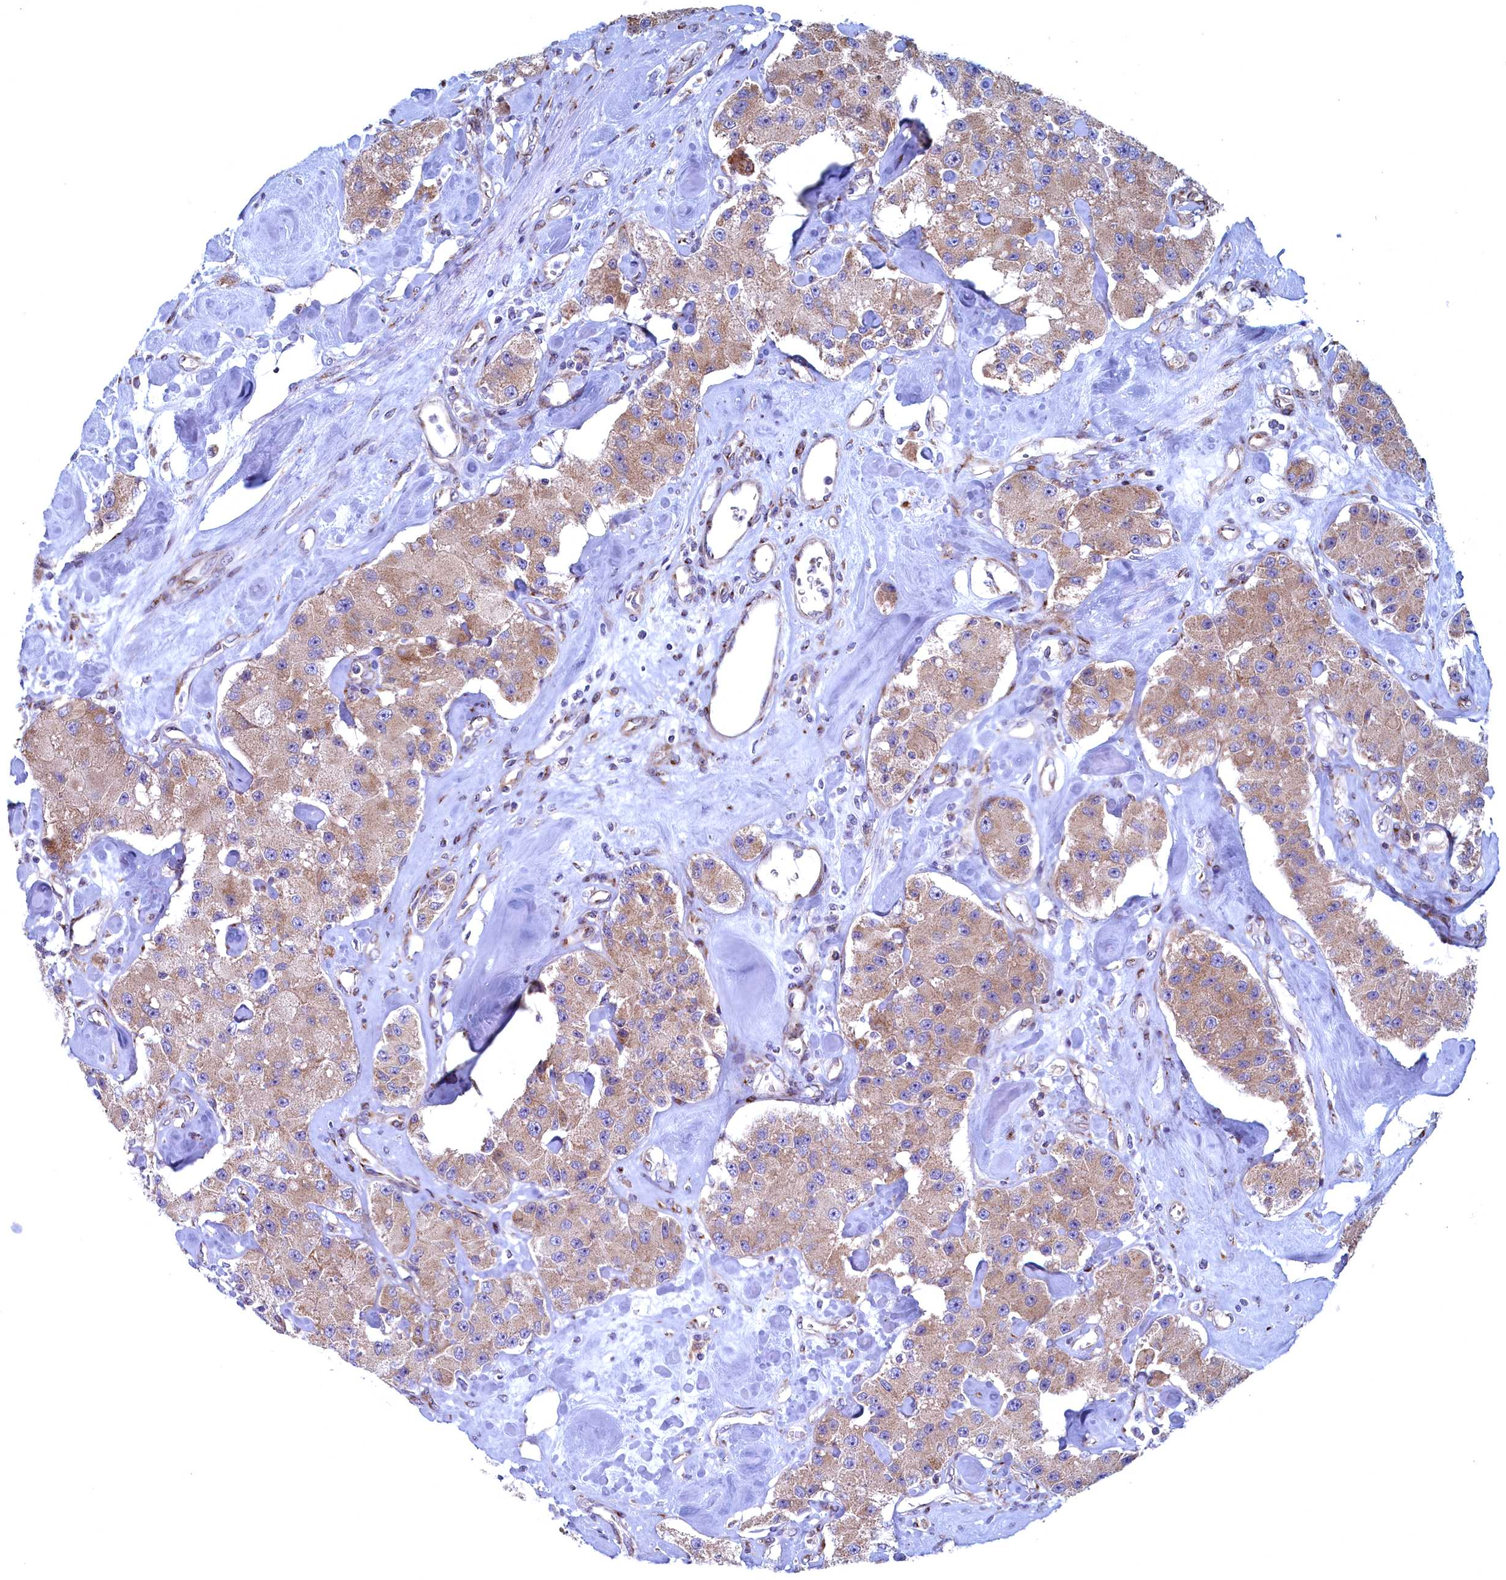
{"staining": {"intensity": "weak", "quantity": ">75%", "location": "cytoplasmic/membranous"}, "tissue": "carcinoid", "cell_type": "Tumor cells", "image_type": "cancer", "snomed": [{"axis": "morphology", "description": "Carcinoid, malignant, NOS"}, {"axis": "topography", "description": "Pancreas"}], "caption": "Protein staining by immunohistochemistry shows weak cytoplasmic/membranous staining in approximately >75% of tumor cells in carcinoid. The staining was performed using DAB (3,3'-diaminobenzidine), with brown indicating positive protein expression. Nuclei are stained blue with hematoxylin.", "gene": "MTFMT", "patient": {"sex": "male", "age": 41}}